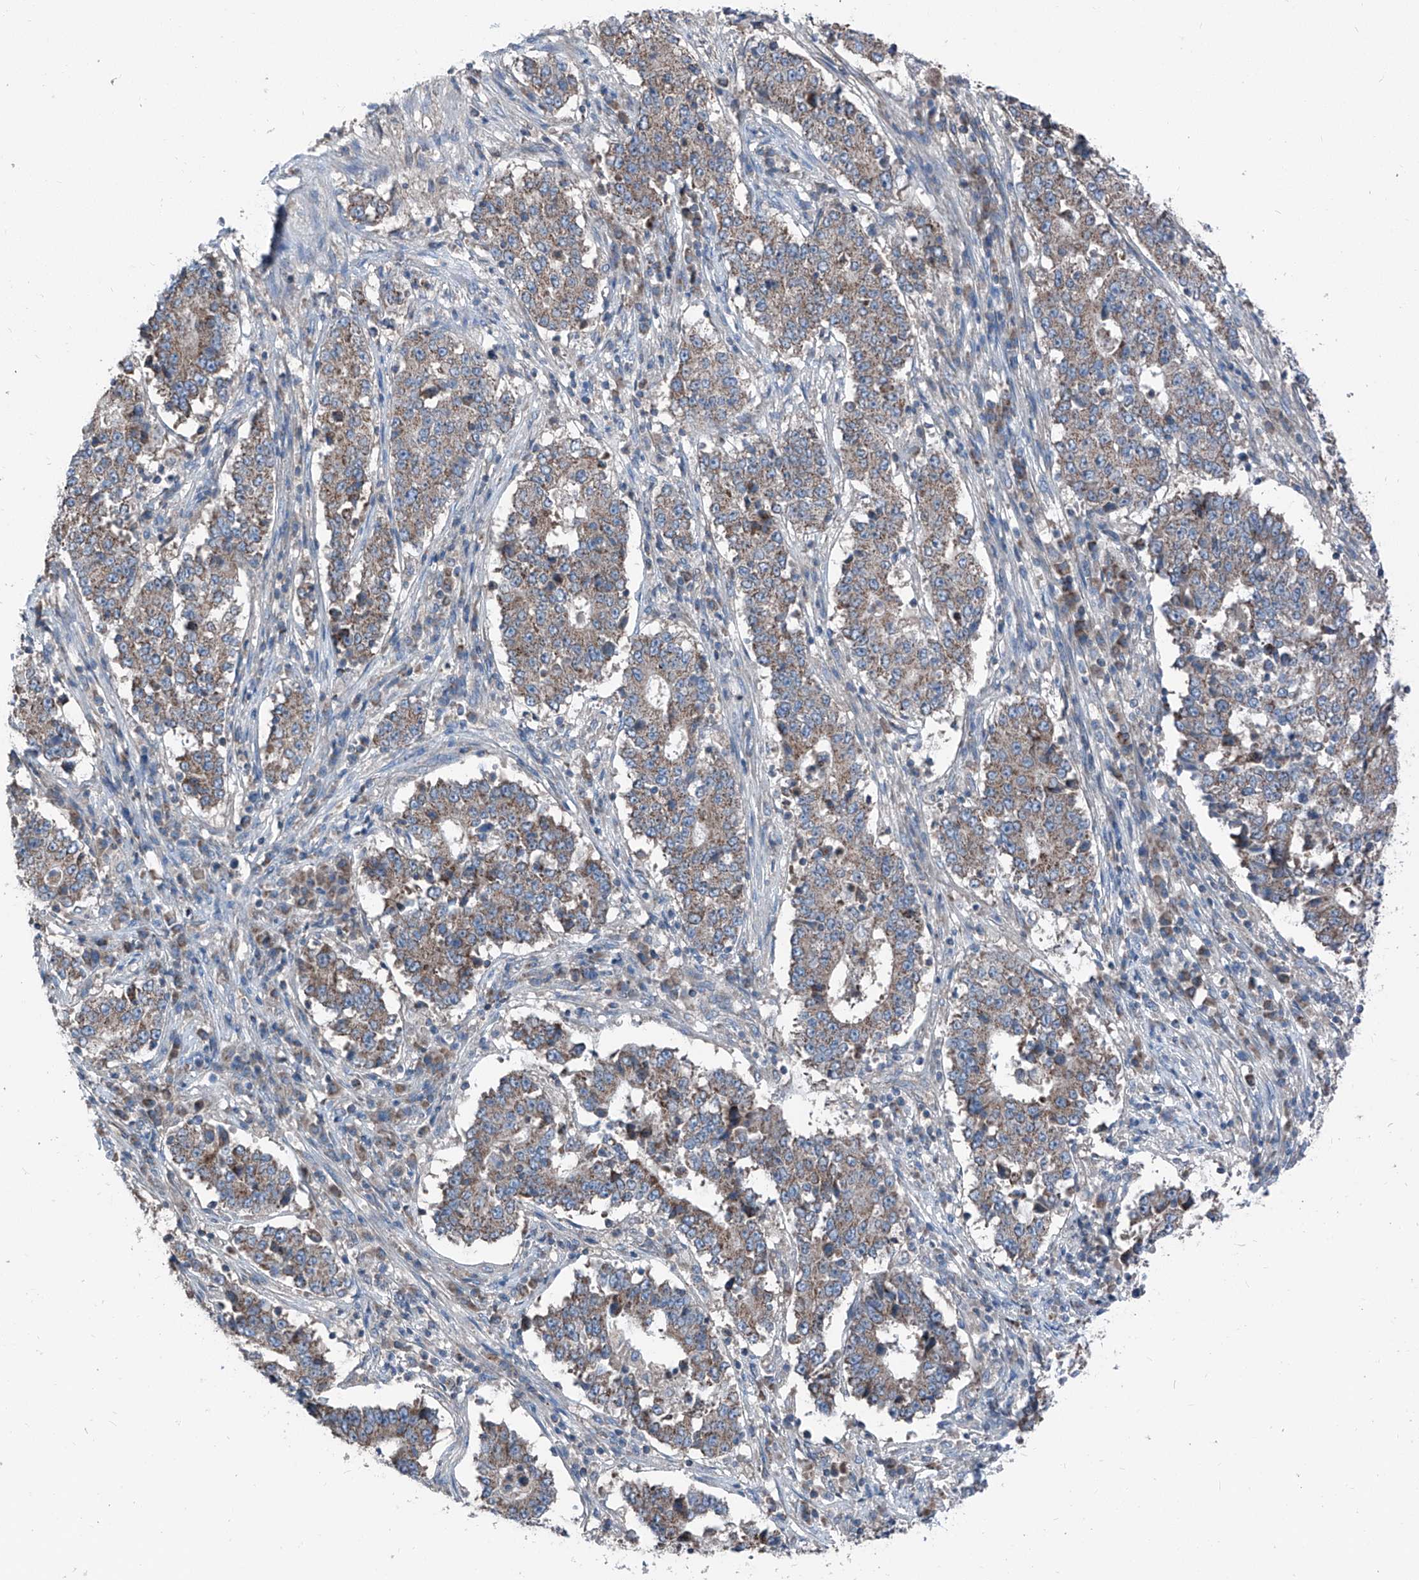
{"staining": {"intensity": "moderate", "quantity": ">75%", "location": "cytoplasmic/membranous"}, "tissue": "stomach cancer", "cell_type": "Tumor cells", "image_type": "cancer", "snomed": [{"axis": "morphology", "description": "Adenocarcinoma, NOS"}, {"axis": "topography", "description": "Stomach"}], "caption": "A medium amount of moderate cytoplasmic/membranous positivity is identified in about >75% of tumor cells in stomach cancer tissue.", "gene": "GPAT3", "patient": {"sex": "male", "age": 59}}